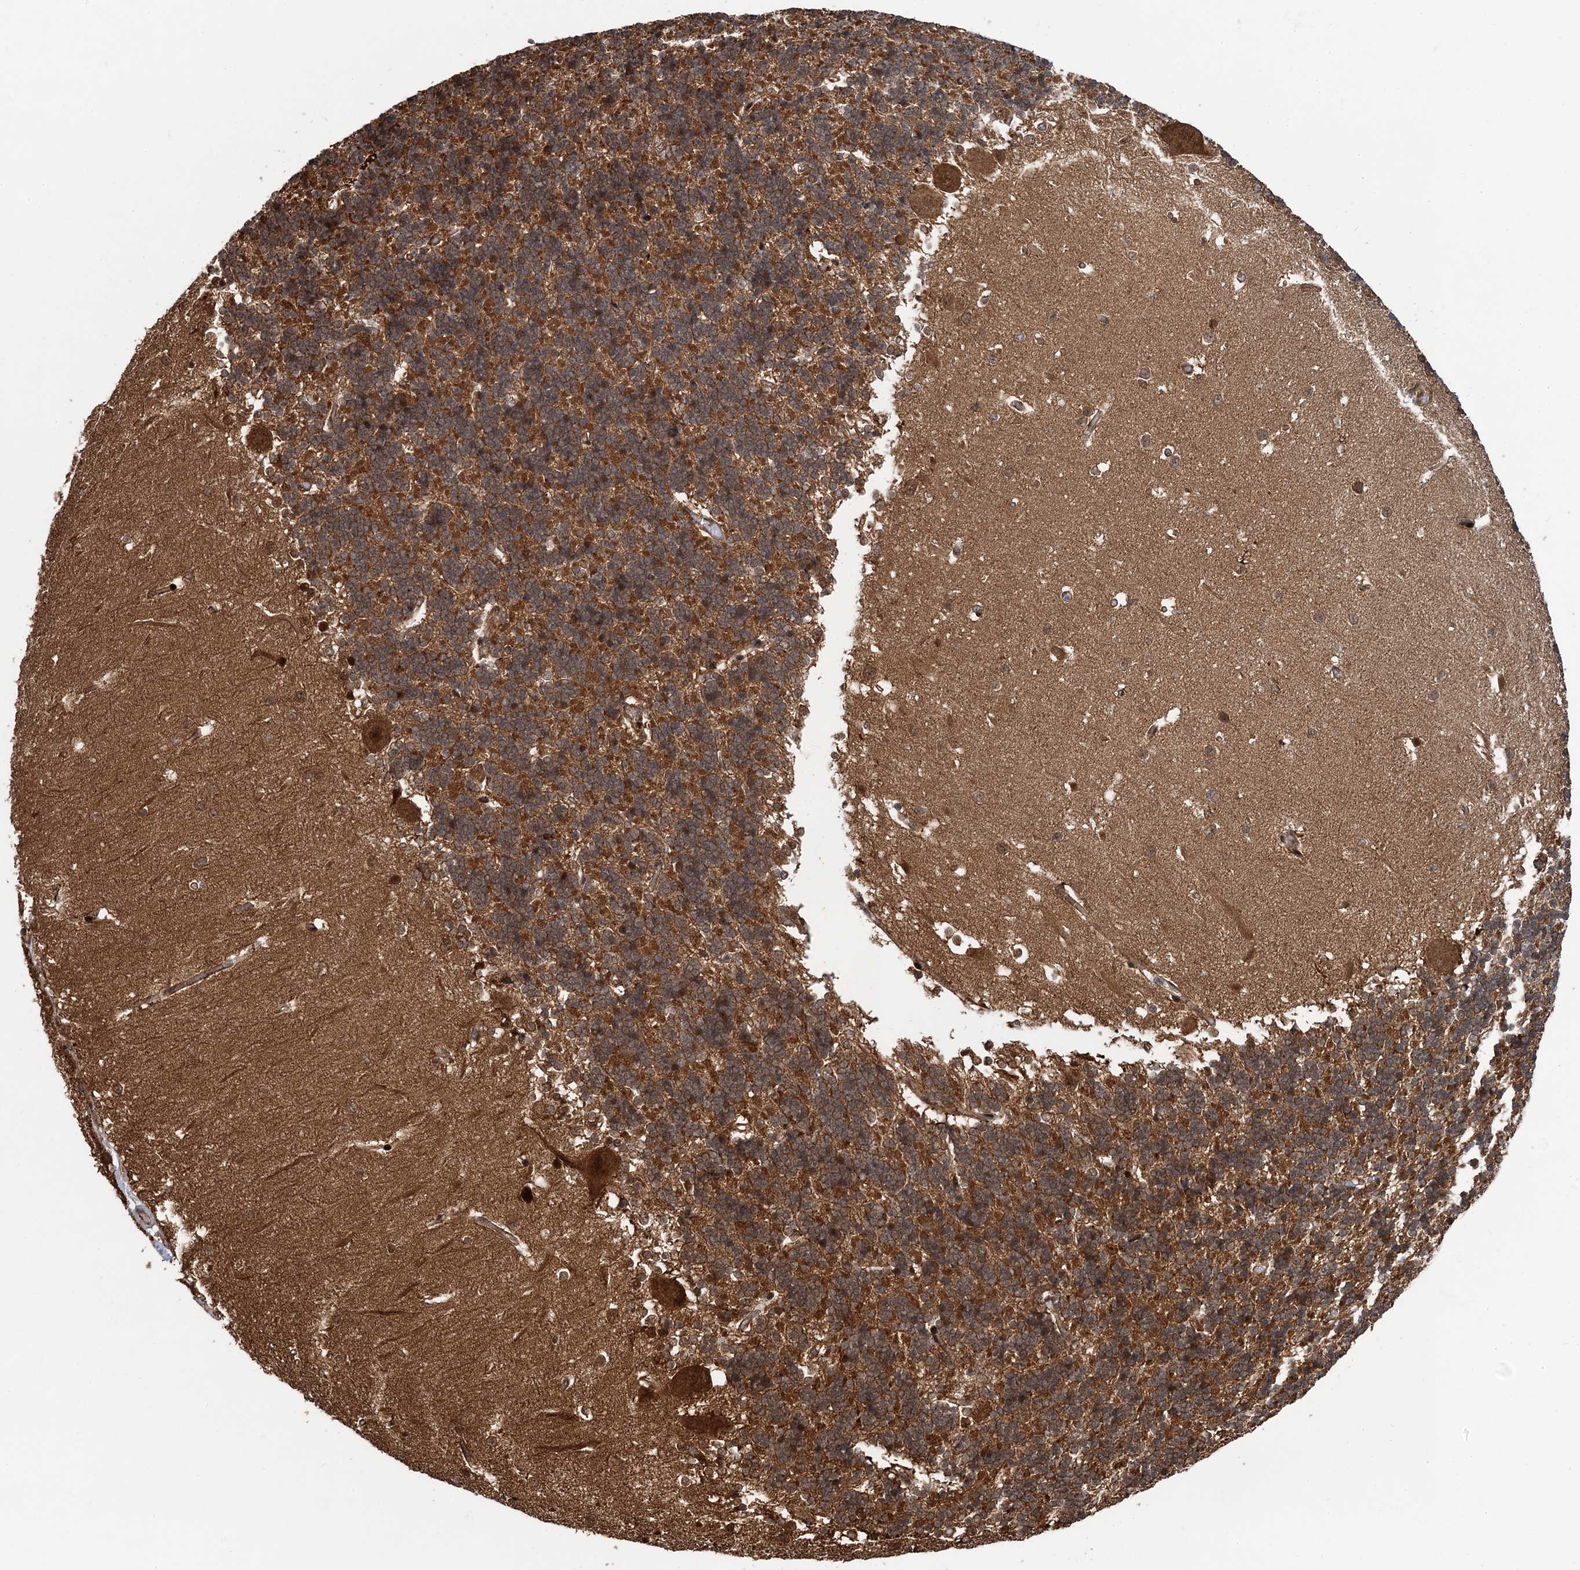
{"staining": {"intensity": "strong", "quantity": ">75%", "location": "cytoplasmic/membranous"}, "tissue": "cerebellum", "cell_type": "Cells in granular layer", "image_type": "normal", "snomed": [{"axis": "morphology", "description": "Normal tissue, NOS"}, {"axis": "topography", "description": "Cerebellum"}], "caption": "High-power microscopy captured an immunohistochemistry micrograph of unremarkable cerebellum, revealing strong cytoplasmic/membranous positivity in about >75% of cells in granular layer. The staining was performed using DAB (3,3'-diaminobenzidine), with brown indicating positive protein expression. Nuclei are stained blue with hematoxylin.", "gene": "SNRNP25", "patient": {"sex": "male", "age": 37}}